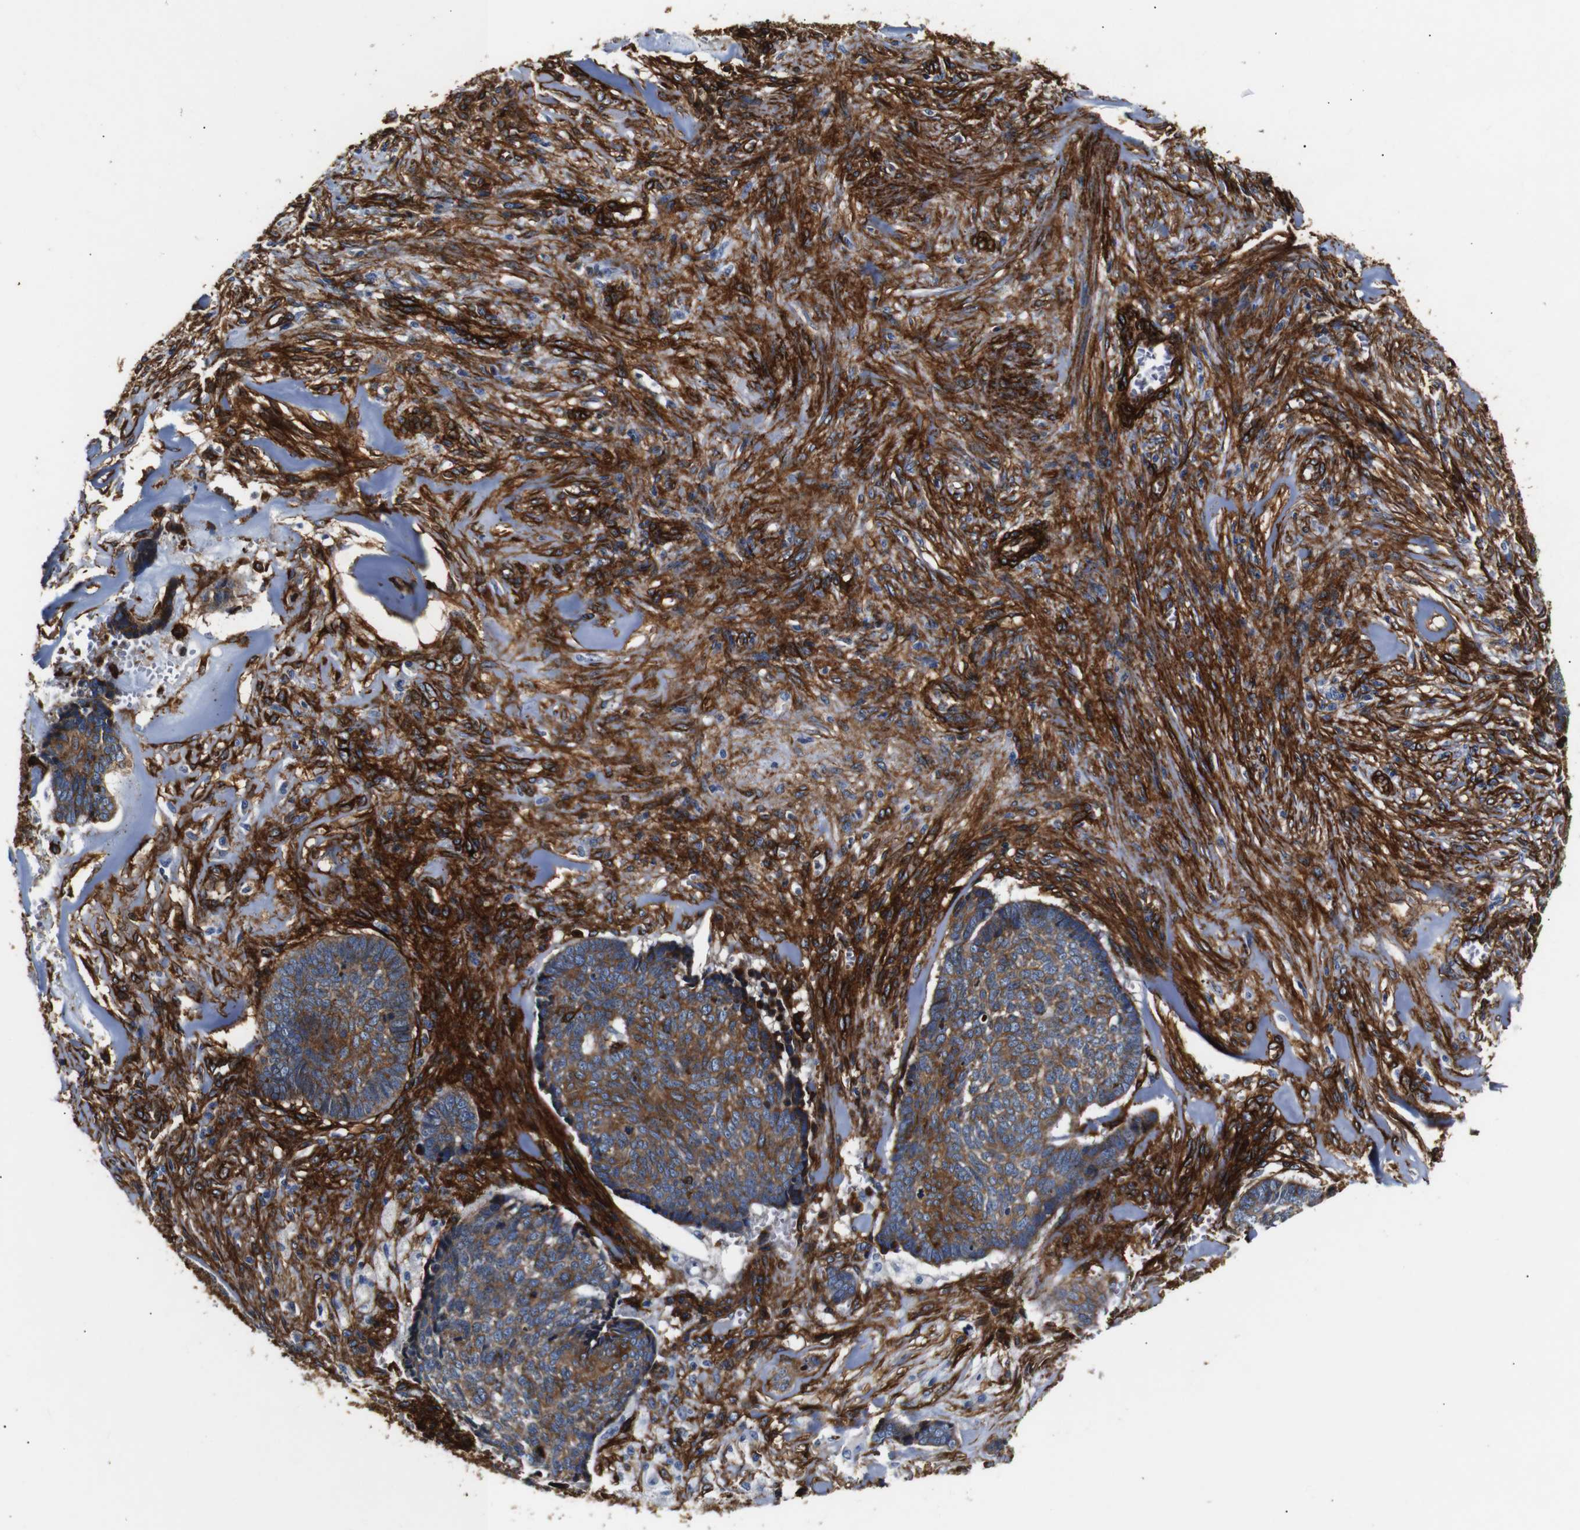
{"staining": {"intensity": "moderate", "quantity": ">75%", "location": "cytoplasmic/membranous"}, "tissue": "skin cancer", "cell_type": "Tumor cells", "image_type": "cancer", "snomed": [{"axis": "morphology", "description": "Basal cell carcinoma"}, {"axis": "topography", "description": "Skin"}], "caption": "Protein staining of skin cancer tissue reveals moderate cytoplasmic/membranous expression in approximately >75% of tumor cells.", "gene": "CAV2", "patient": {"sex": "male", "age": 84}}